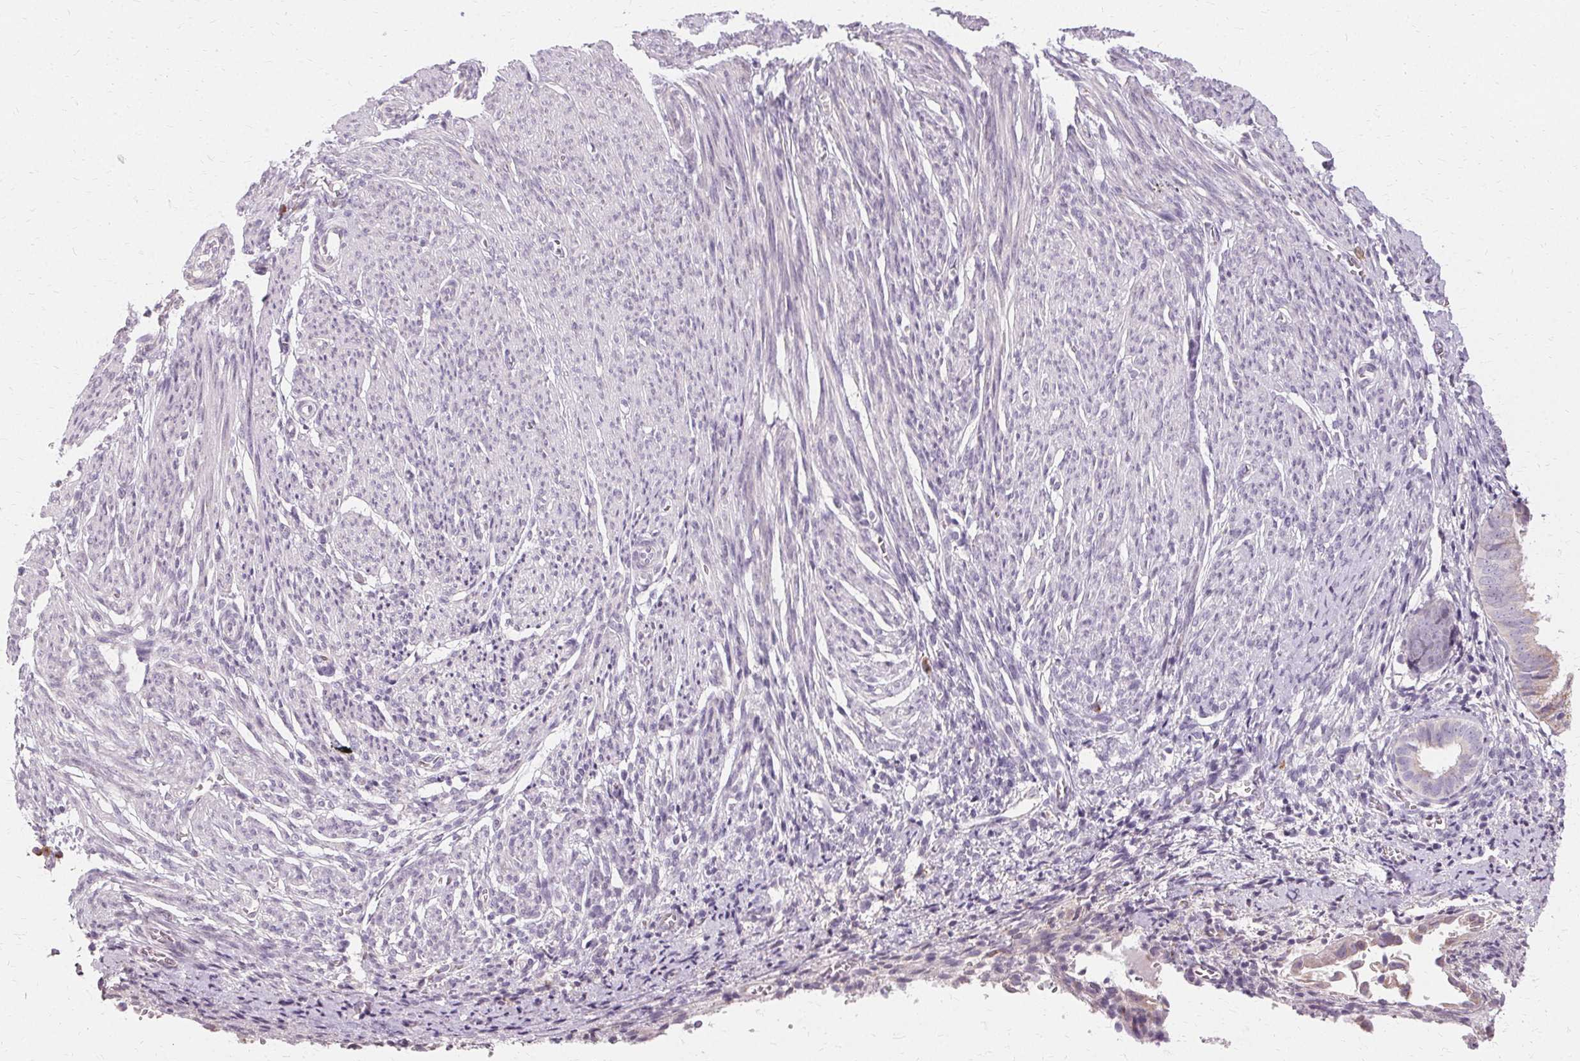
{"staining": {"intensity": "negative", "quantity": "none", "location": "none"}, "tissue": "endometrium", "cell_type": "Cells in endometrial stroma", "image_type": "normal", "snomed": [{"axis": "morphology", "description": "Normal tissue, NOS"}, {"axis": "topography", "description": "Endometrium"}], "caption": "A high-resolution photomicrograph shows IHC staining of unremarkable endometrium, which displays no significant expression in cells in endometrial stroma.", "gene": "FCRL3", "patient": {"sex": "female", "age": 50}}